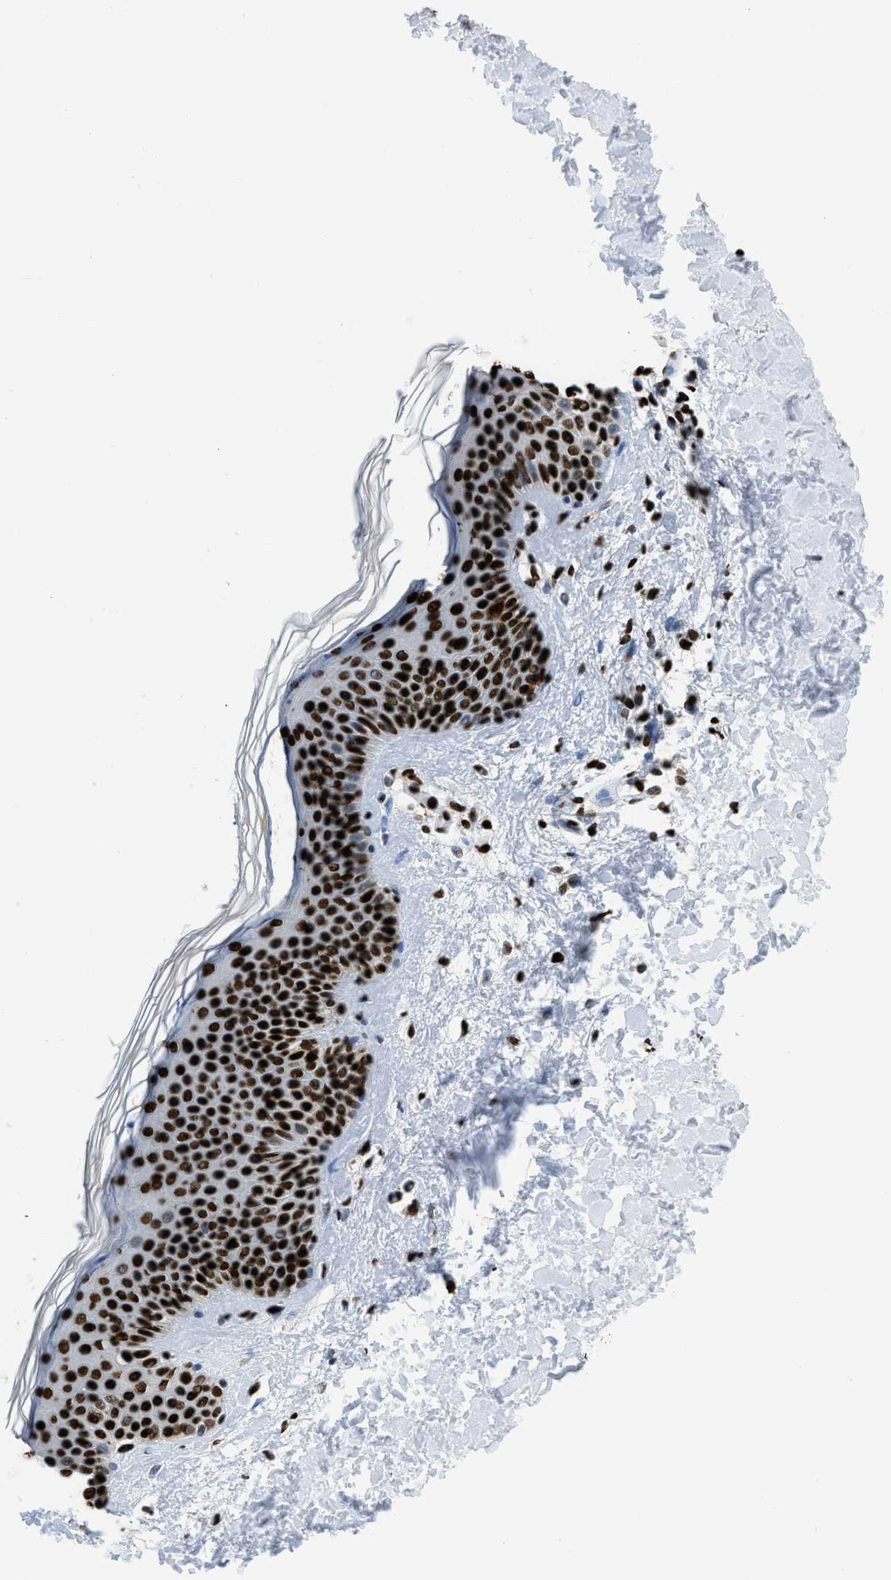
{"staining": {"intensity": "strong", "quantity": ">75%", "location": "nuclear"}, "tissue": "skin", "cell_type": "Fibroblasts", "image_type": "normal", "snomed": [{"axis": "morphology", "description": "Normal tissue, NOS"}, {"axis": "topography", "description": "Skin"}], "caption": "Immunohistochemistry histopathology image of unremarkable skin: skin stained using immunohistochemistry exhibits high levels of strong protein expression localized specifically in the nuclear of fibroblasts, appearing as a nuclear brown color.", "gene": "HNRNPM", "patient": {"sex": "male", "age": 67}}